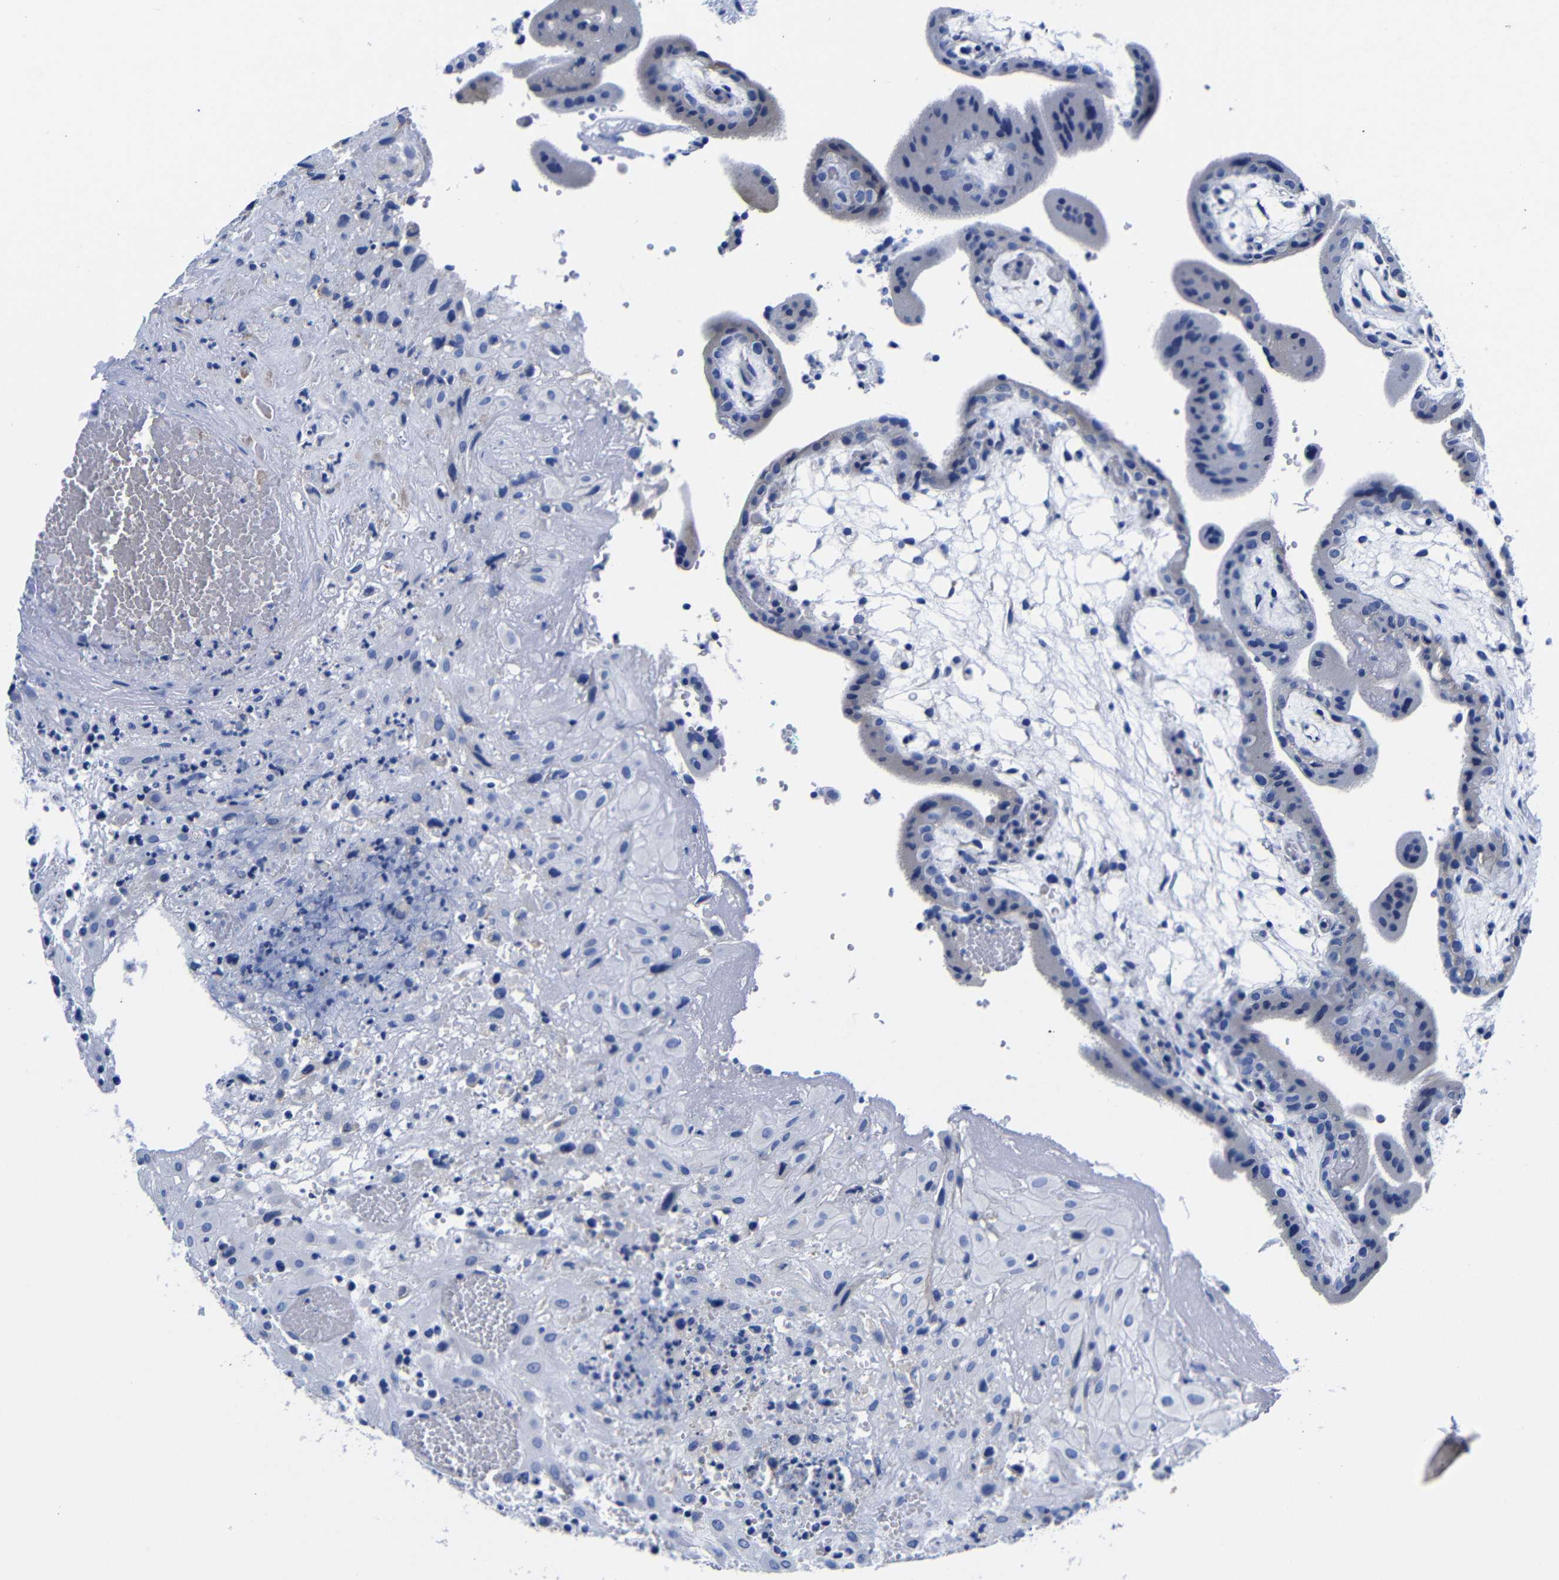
{"staining": {"intensity": "weak", "quantity": "<25%", "location": "cytoplasmic/membranous"}, "tissue": "placenta", "cell_type": "Decidual cells", "image_type": "normal", "snomed": [{"axis": "morphology", "description": "Normal tissue, NOS"}, {"axis": "topography", "description": "Placenta"}], "caption": "Immunohistochemical staining of benign placenta shows no significant staining in decidual cells.", "gene": "CLEC4G", "patient": {"sex": "female", "age": 18}}